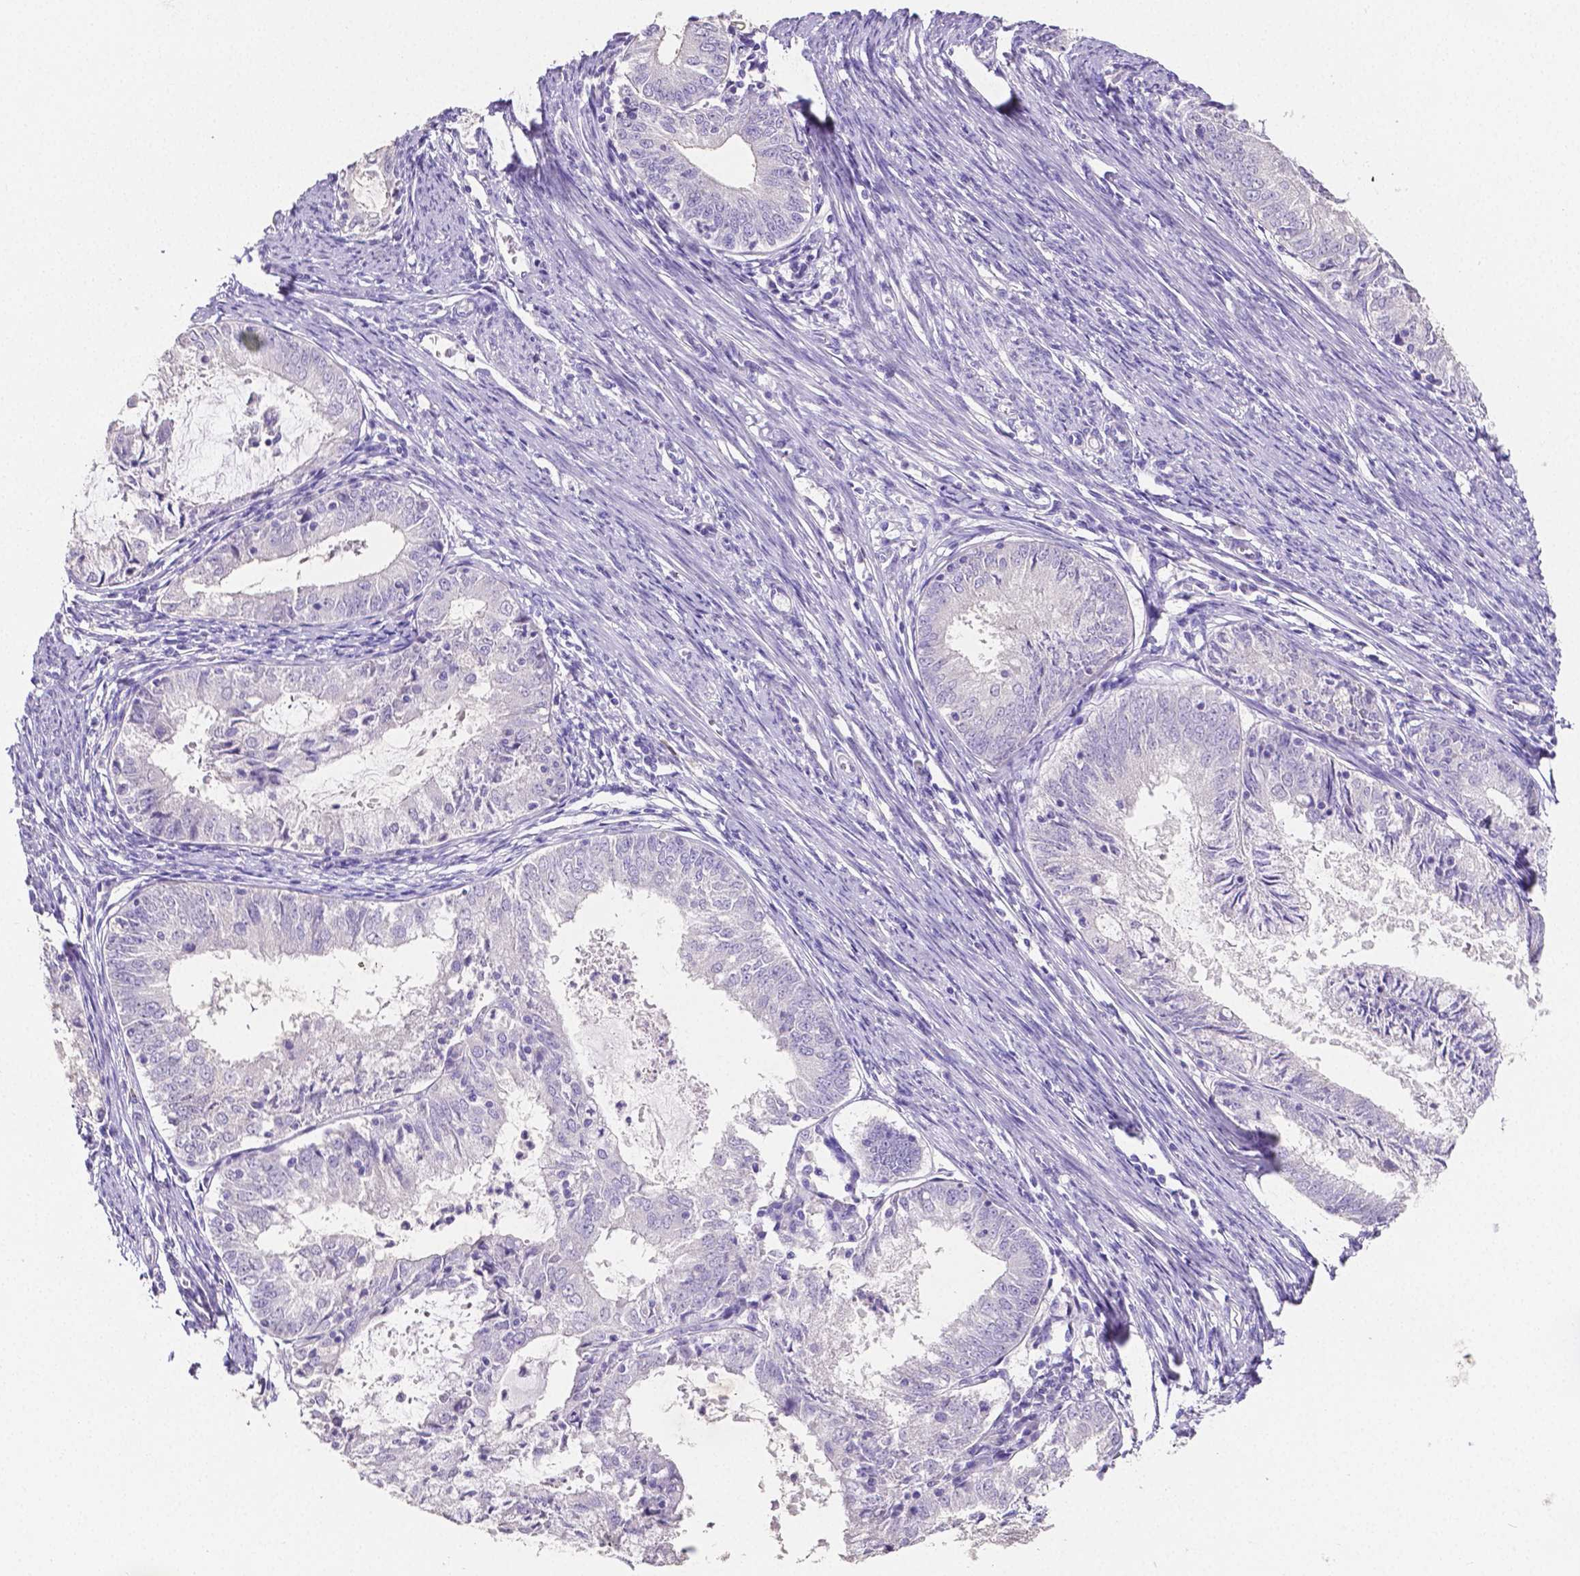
{"staining": {"intensity": "negative", "quantity": "none", "location": "none"}, "tissue": "endometrial cancer", "cell_type": "Tumor cells", "image_type": "cancer", "snomed": [{"axis": "morphology", "description": "Adenocarcinoma, NOS"}, {"axis": "topography", "description": "Endometrium"}], "caption": "An IHC histopathology image of adenocarcinoma (endometrial) is shown. There is no staining in tumor cells of adenocarcinoma (endometrial).", "gene": "SLC22A2", "patient": {"sex": "female", "age": 57}}